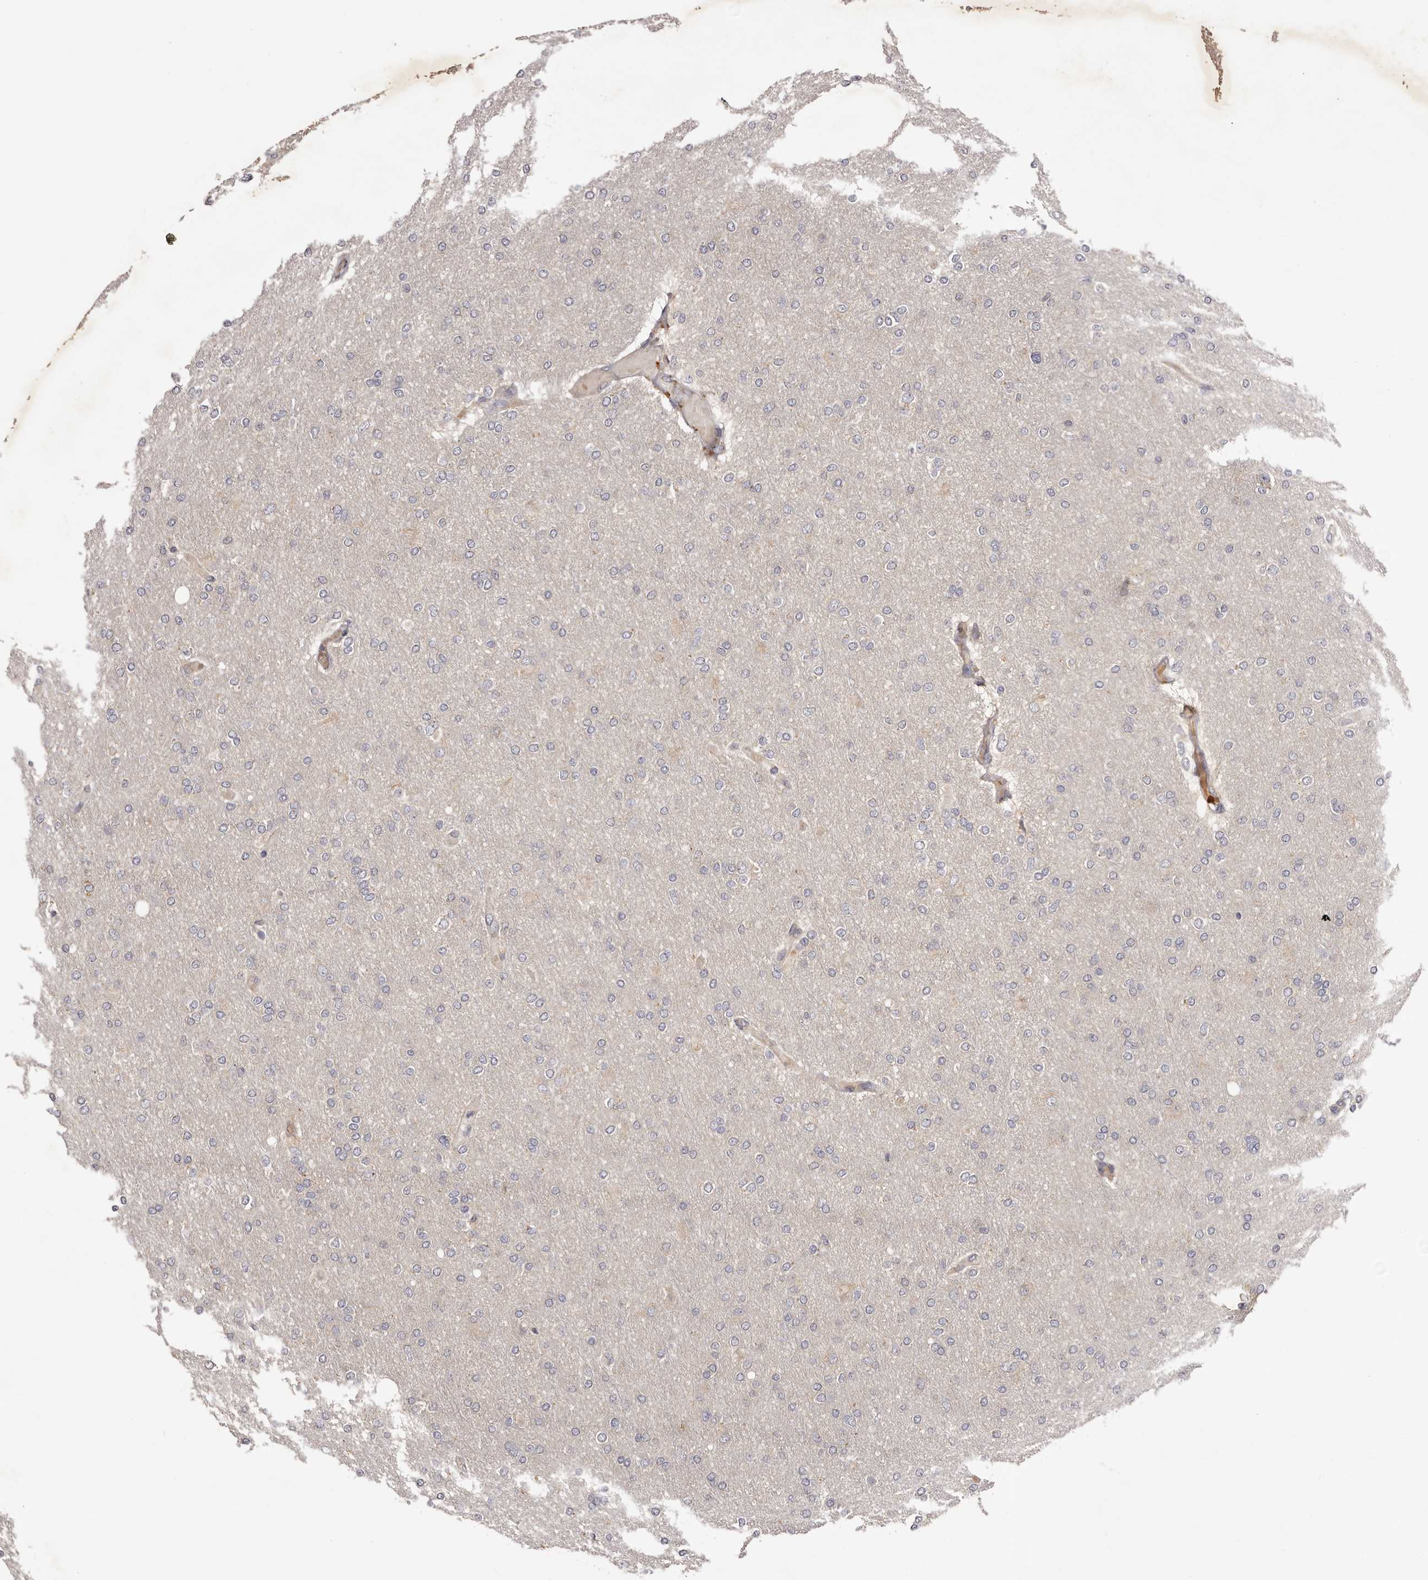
{"staining": {"intensity": "negative", "quantity": "none", "location": "none"}, "tissue": "glioma", "cell_type": "Tumor cells", "image_type": "cancer", "snomed": [{"axis": "morphology", "description": "Glioma, malignant, High grade"}, {"axis": "topography", "description": "Cerebral cortex"}], "caption": "This is a histopathology image of immunohistochemistry staining of glioma, which shows no positivity in tumor cells.", "gene": "LTV1", "patient": {"sex": "female", "age": 36}}